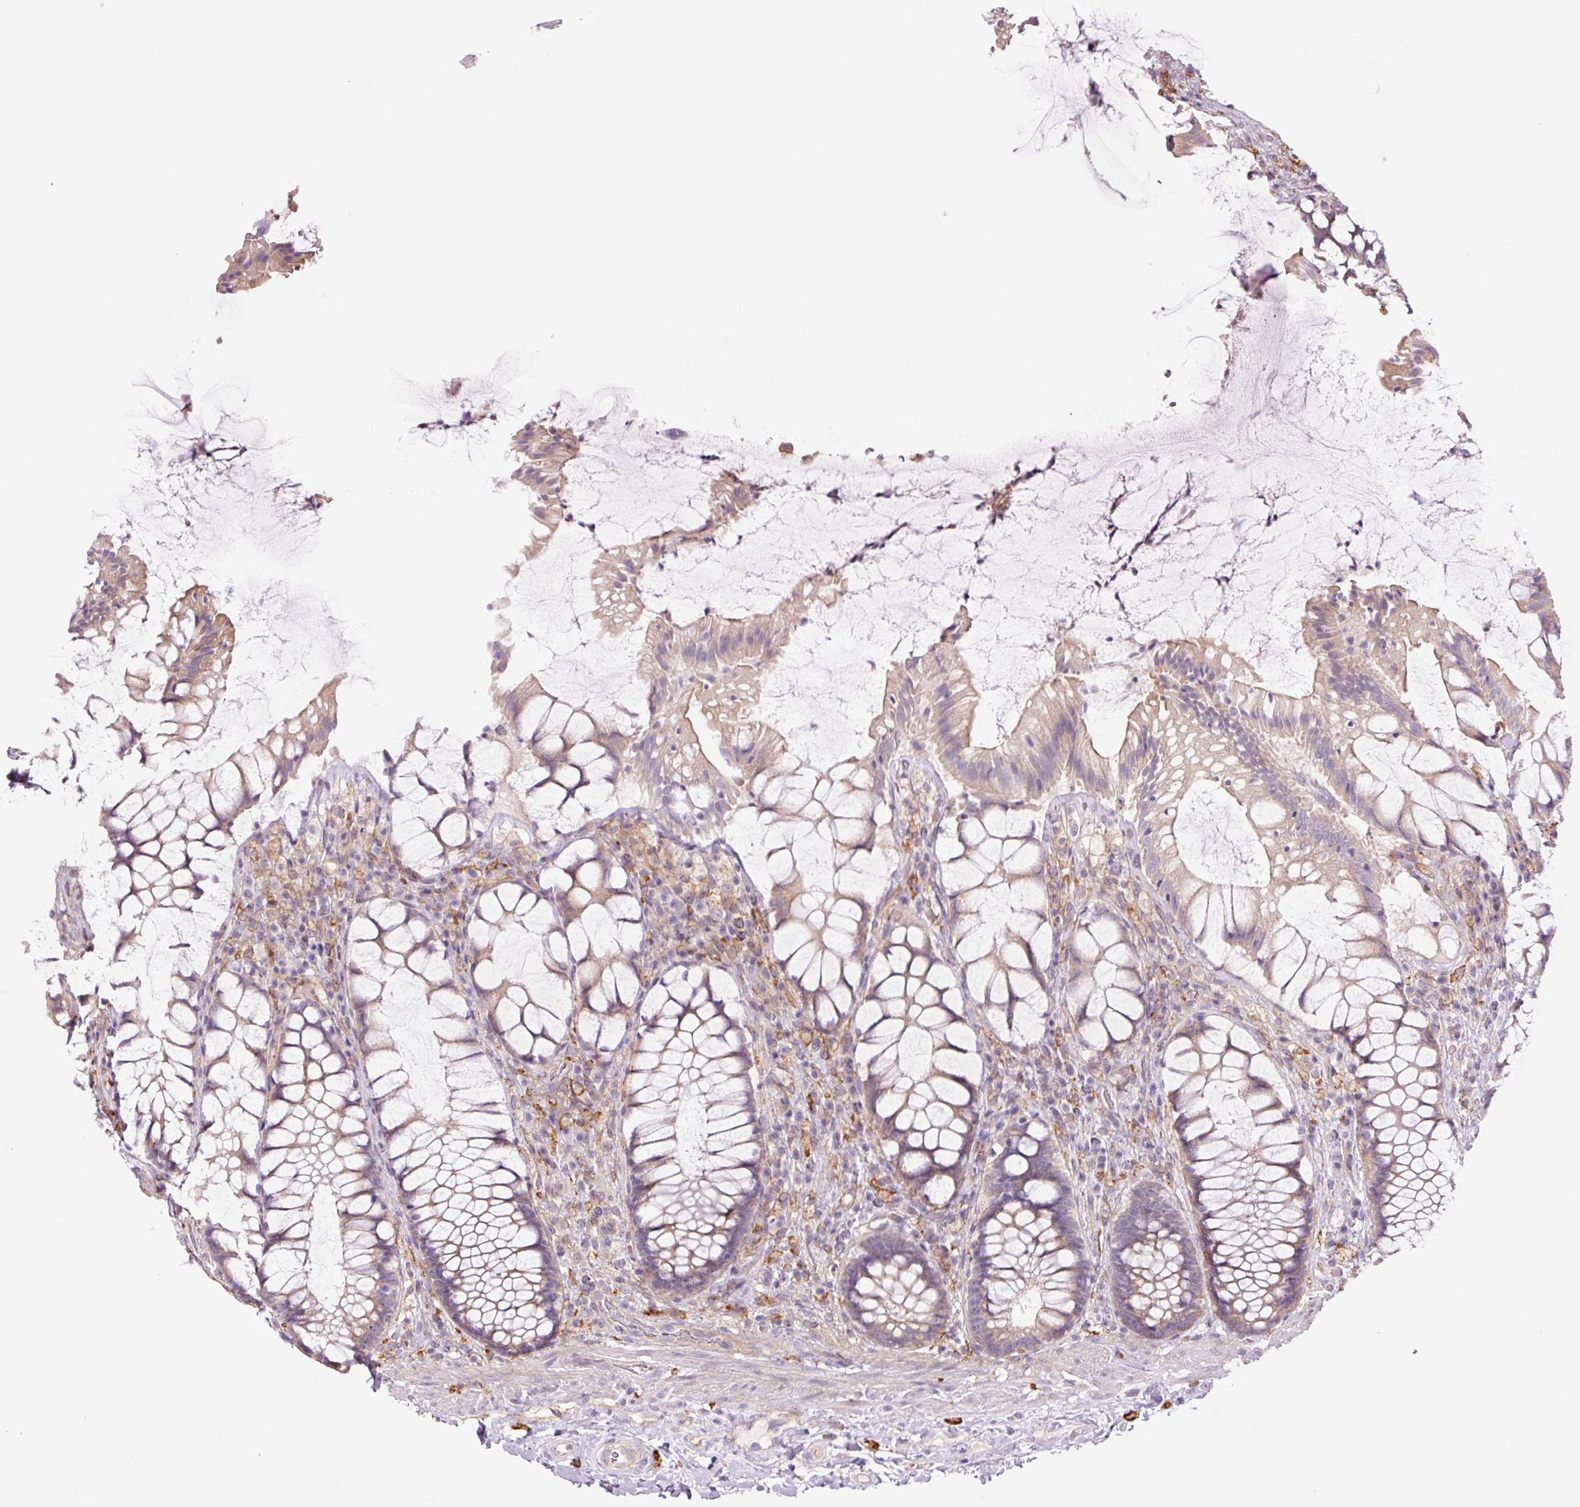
{"staining": {"intensity": "moderate", "quantity": "25%-75%", "location": "cytoplasmic/membranous"}, "tissue": "rectum", "cell_type": "Glandular cells", "image_type": "normal", "snomed": [{"axis": "morphology", "description": "Normal tissue, NOS"}, {"axis": "topography", "description": "Rectum"}], "caption": "Immunohistochemistry (DAB (3,3'-diaminobenzidine)) staining of normal human rectum displays moderate cytoplasmic/membranous protein expression in about 25%-75% of glandular cells. (Stains: DAB in brown, nuclei in blue, Microscopy: brightfield microscopy at high magnification).", "gene": "SH2D6", "patient": {"sex": "female", "age": 58}}